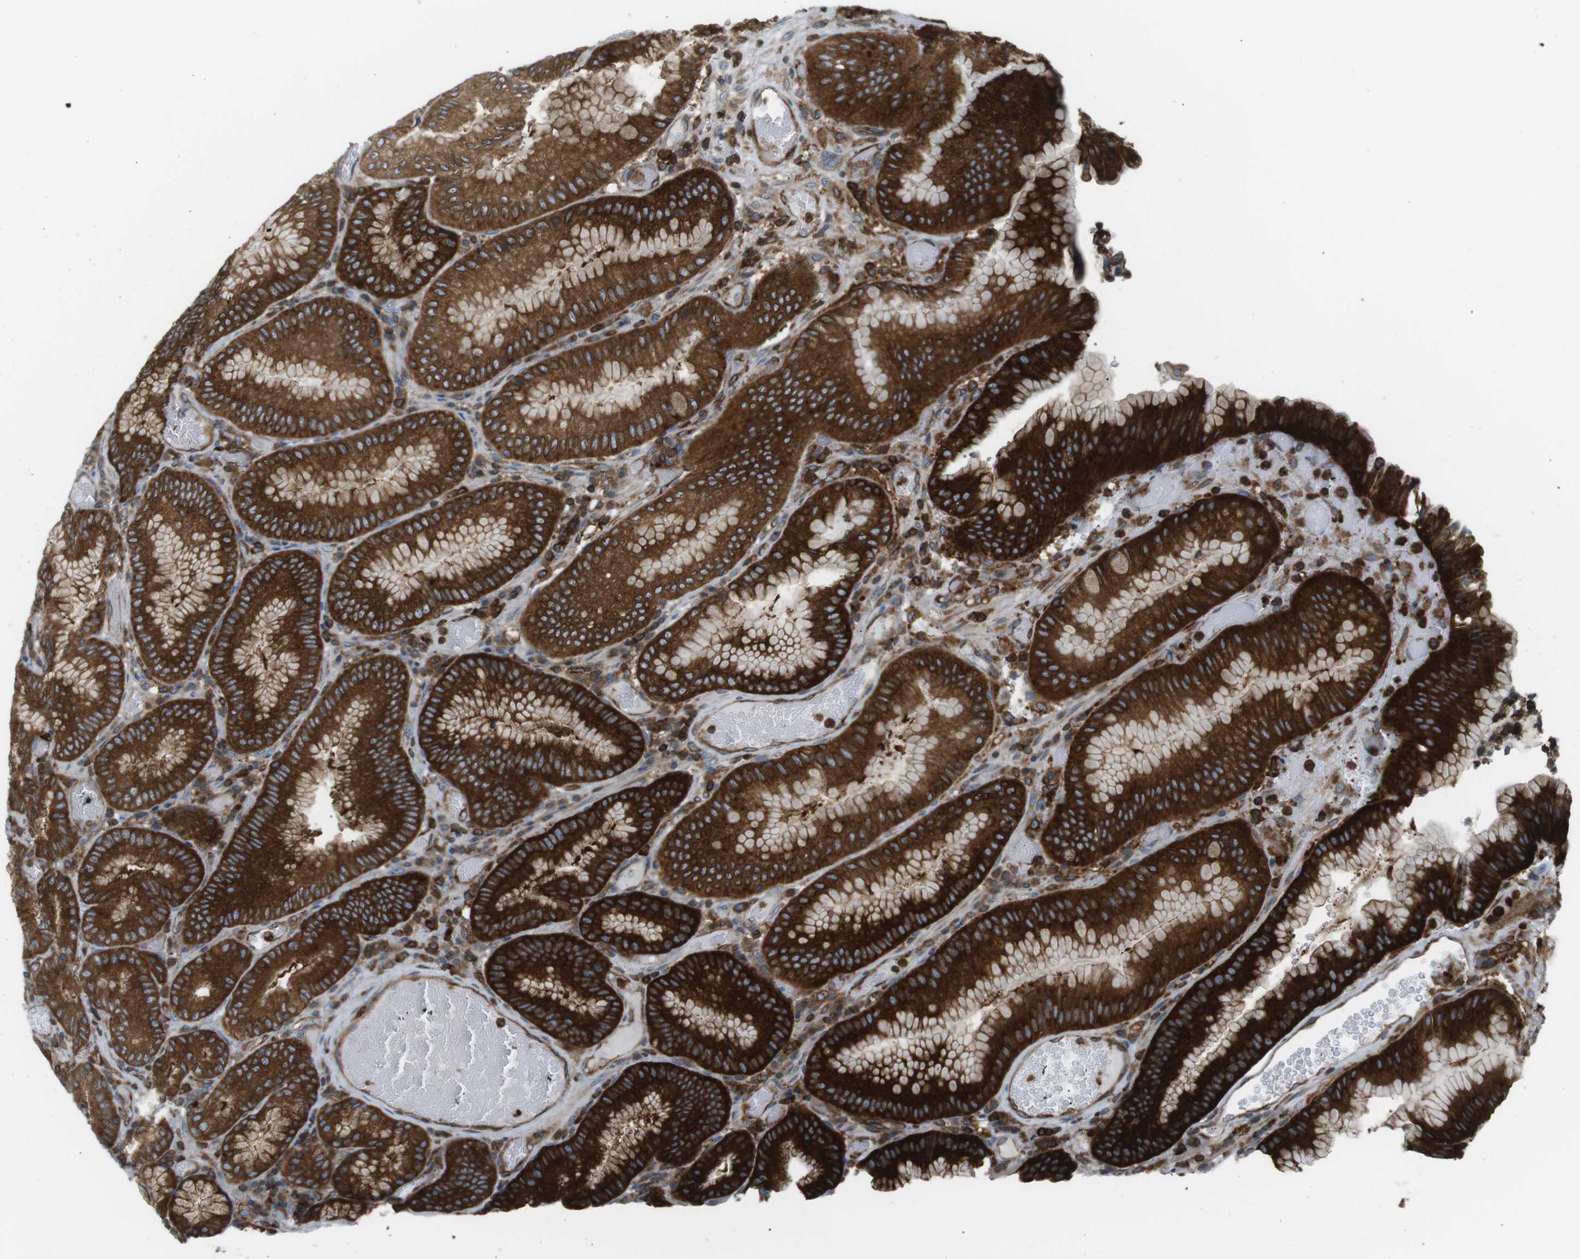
{"staining": {"intensity": "strong", "quantity": ">75%", "location": "cytoplasmic/membranous"}, "tissue": "stomach", "cell_type": "Glandular cells", "image_type": "normal", "snomed": [{"axis": "morphology", "description": "Normal tissue, NOS"}, {"axis": "morphology", "description": "Carcinoid, malignant, NOS"}, {"axis": "topography", "description": "Stomach, upper"}], "caption": "Glandular cells show high levels of strong cytoplasmic/membranous positivity in approximately >75% of cells in normal stomach.", "gene": "FLII", "patient": {"sex": "male", "age": 39}}